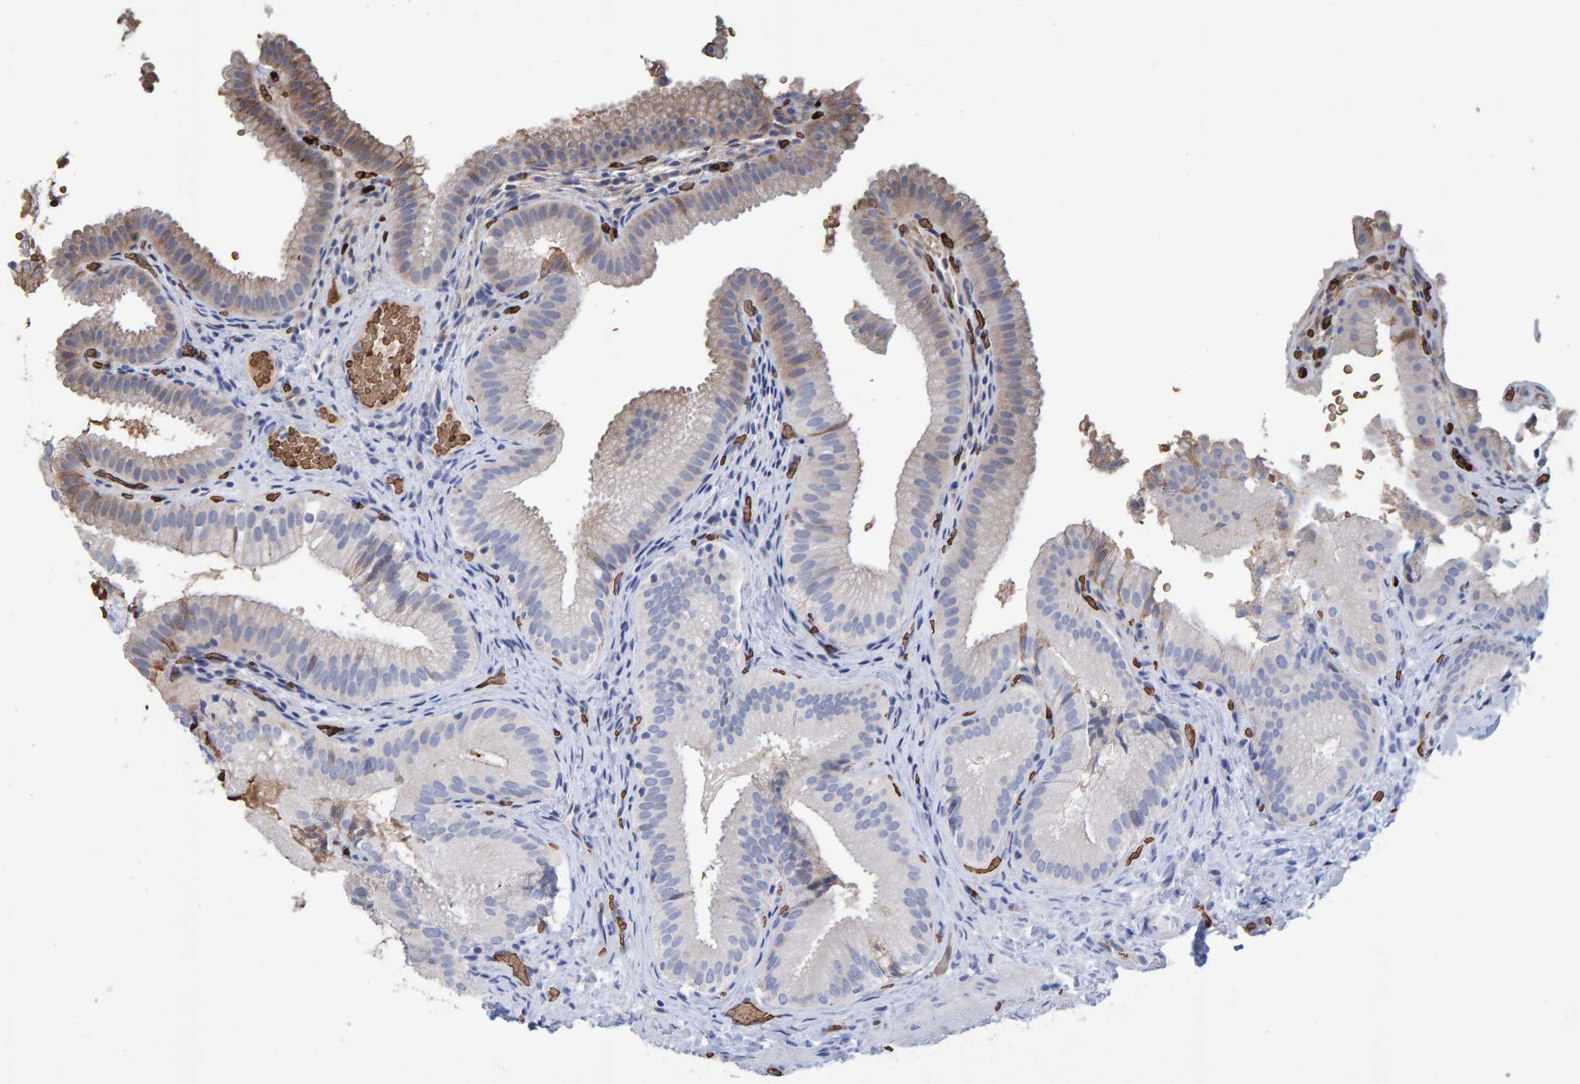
{"staining": {"intensity": "weak", "quantity": ">75%", "location": "cytoplasmic/membranous"}, "tissue": "gallbladder", "cell_type": "Glandular cells", "image_type": "normal", "snomed": [{"axis": "morphology", "description": "Normal tissue, NOS"}, {"axis": "topography", "description": "Gallbladder"}], "caption": "IHC photomicrograph of benign human gallbladder stained for a protein (brown), which shows low levels of weak cytoplasmic/membranous expression in about >75% of glandular cells.", "gene": "VPS9D1", "patient": {"sex": "female", "age": 30}}